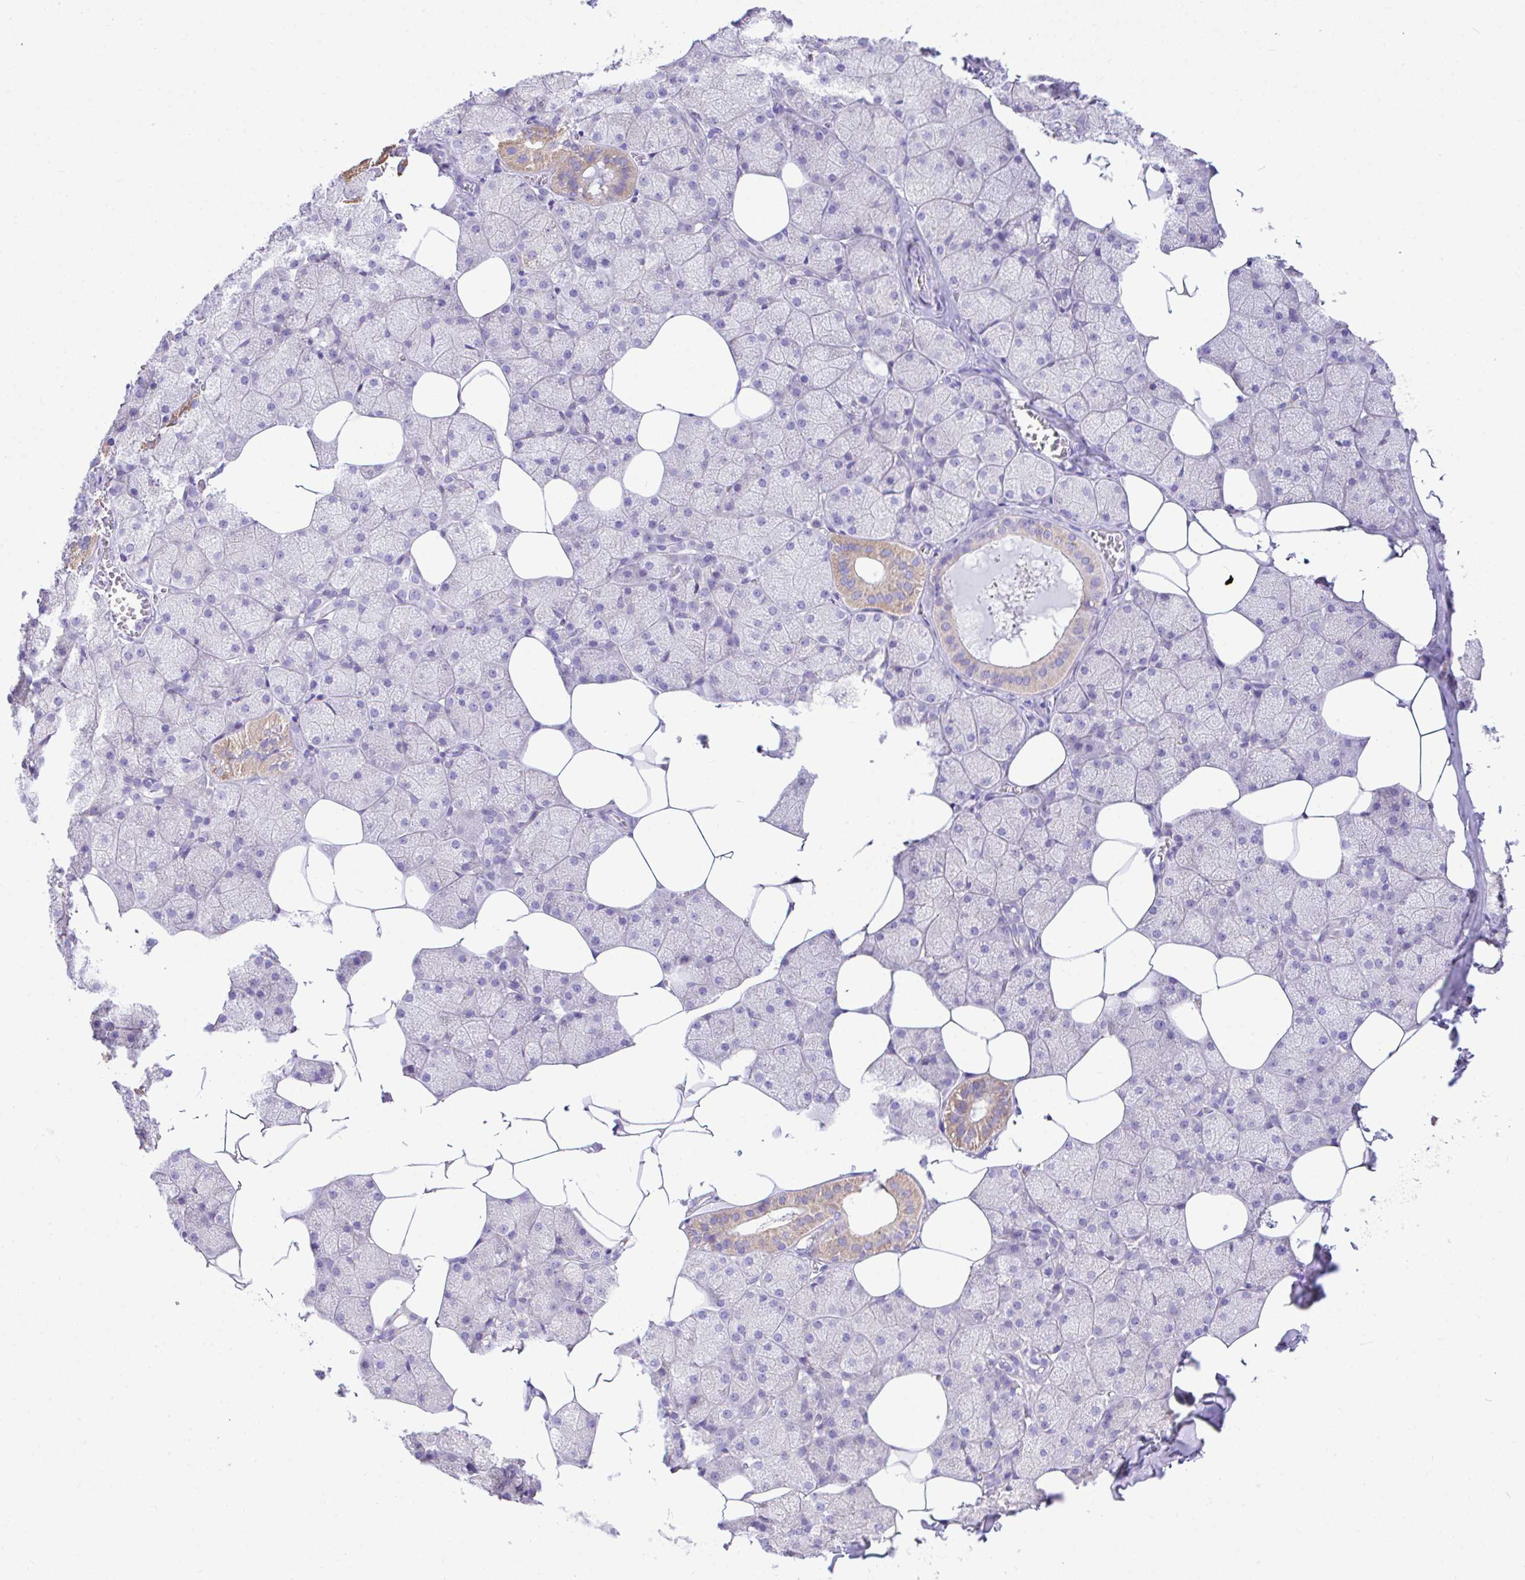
{"staining": {"intensity": "moderate", "quantity": "<25%", "location": "cytoplasmic/membranous"}, "tissue": "salivary gland", "cell_type": "Glandular cells", "image_type": "normal", "snomed": [{"axis": "morphology", "description": "Normal tissue, NOS"}, {"axis": "topography", "description": "Salivary gland"}, {"axis": "topography", "description": "Peripheral nerve tissue"}], "caption": "Glandular cells show low levels of moderate cytoplasmic/membranous expression in approximately <25% of cells in unremarkable human salivary gland. Nuclei are stained in blue.", "gene": "NLRP8", "patient": {"sex": "male", "age": 38}}